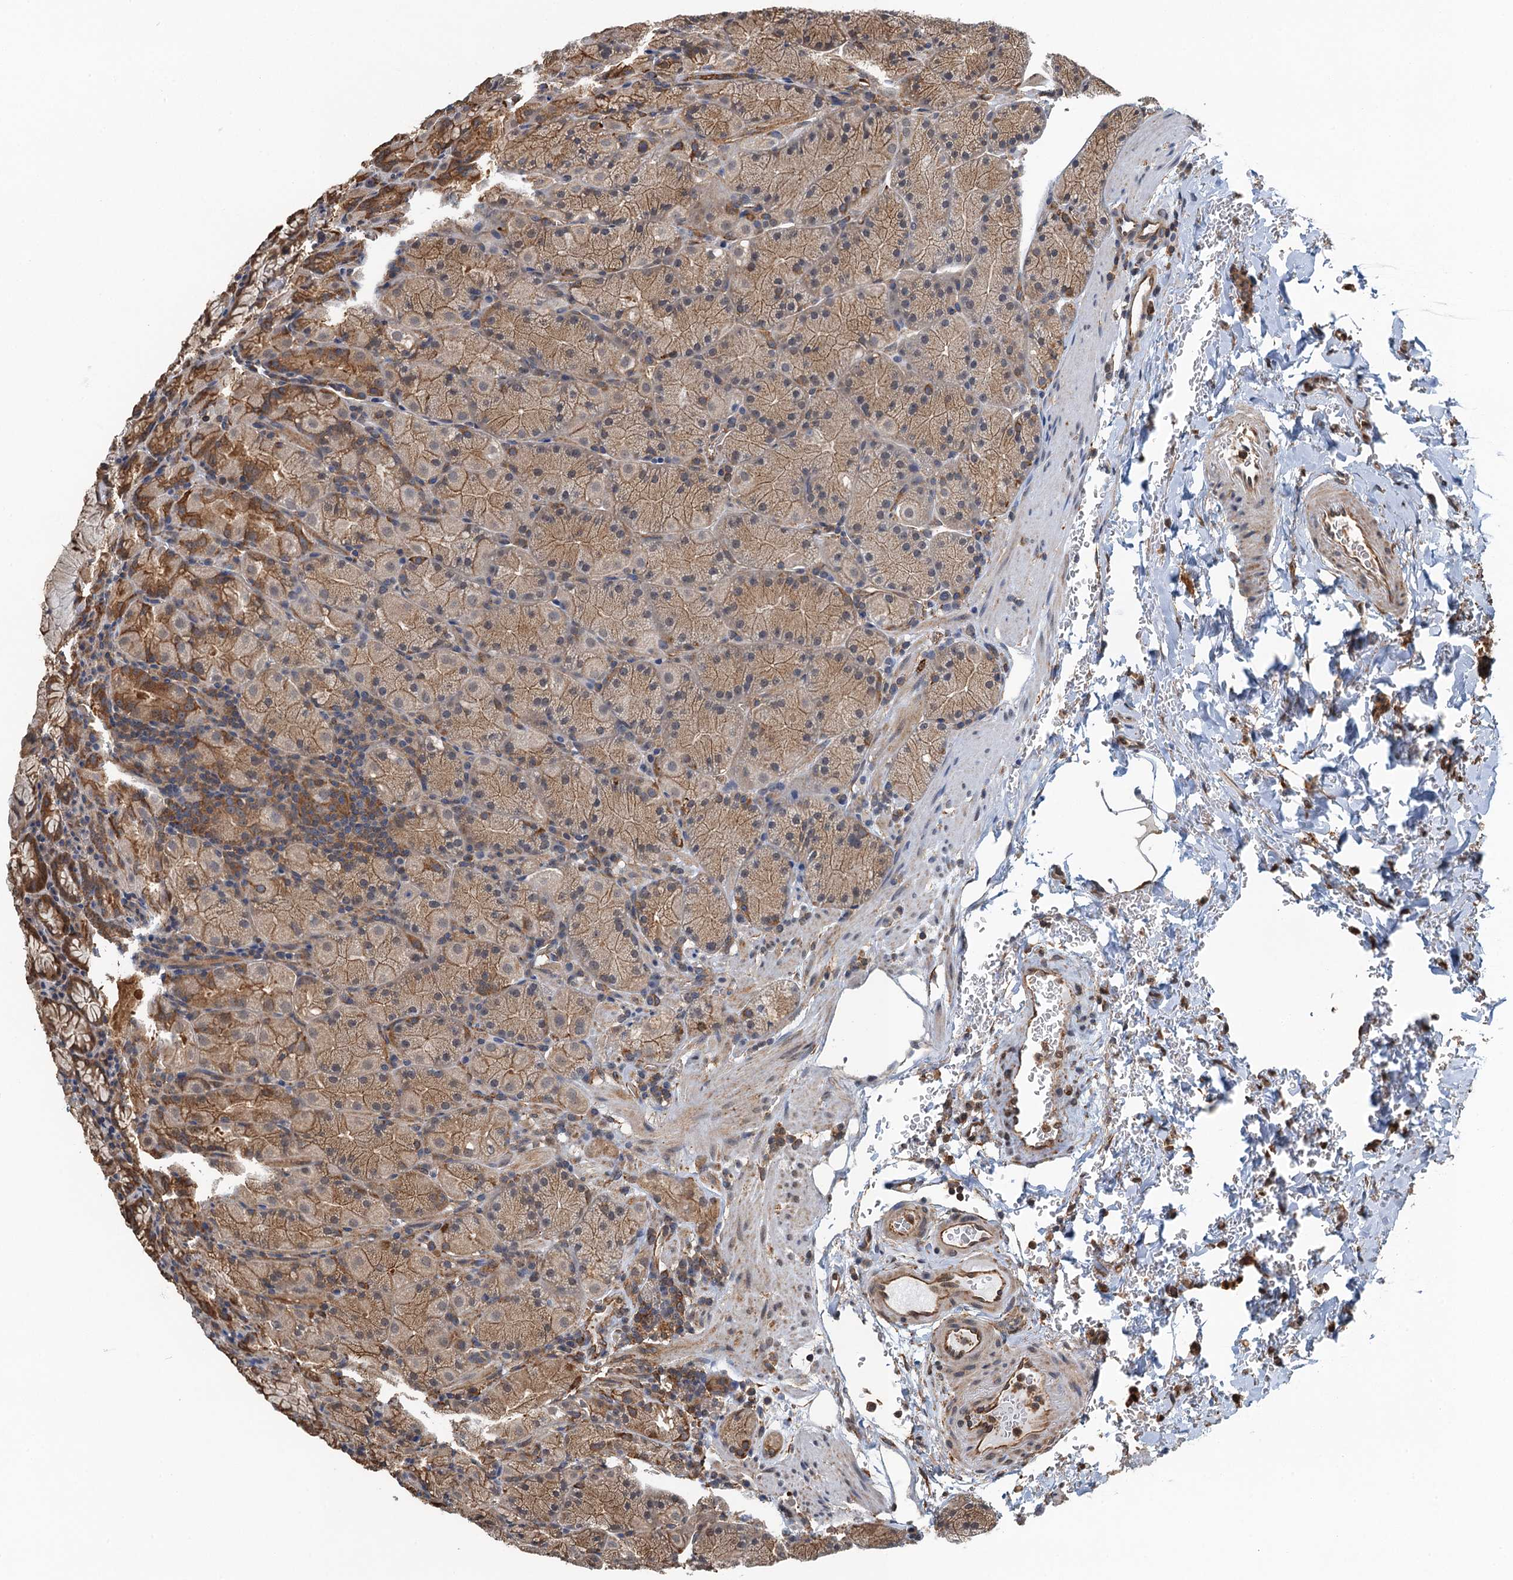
{"staining": {"intensity": "moderate", "quantity": ">75%", "location": "cytoplasmic/membranous"}, "tissue": "stomach", "cell_type": "Glandular cells", "image_type": "normal", "snomed": [{"axis": "morphology", "description": "Normal tissue, NOS"}, {"axis": "topography", "description": "Stomach, upper"}, {"axis": "topography", "description": "Stomach, lower"}], "caption": "High-magnification brightfield microscopy of unremarkable stomach stained with DAB (brown) and counterstained with hematoxylin (blue). glandular cells exhibit moderate cytoplasmic/membranous positivity is seen in about>75% of cells.", "gene": "WHAMM", "patient": {"sex": "male", "age": 80}}